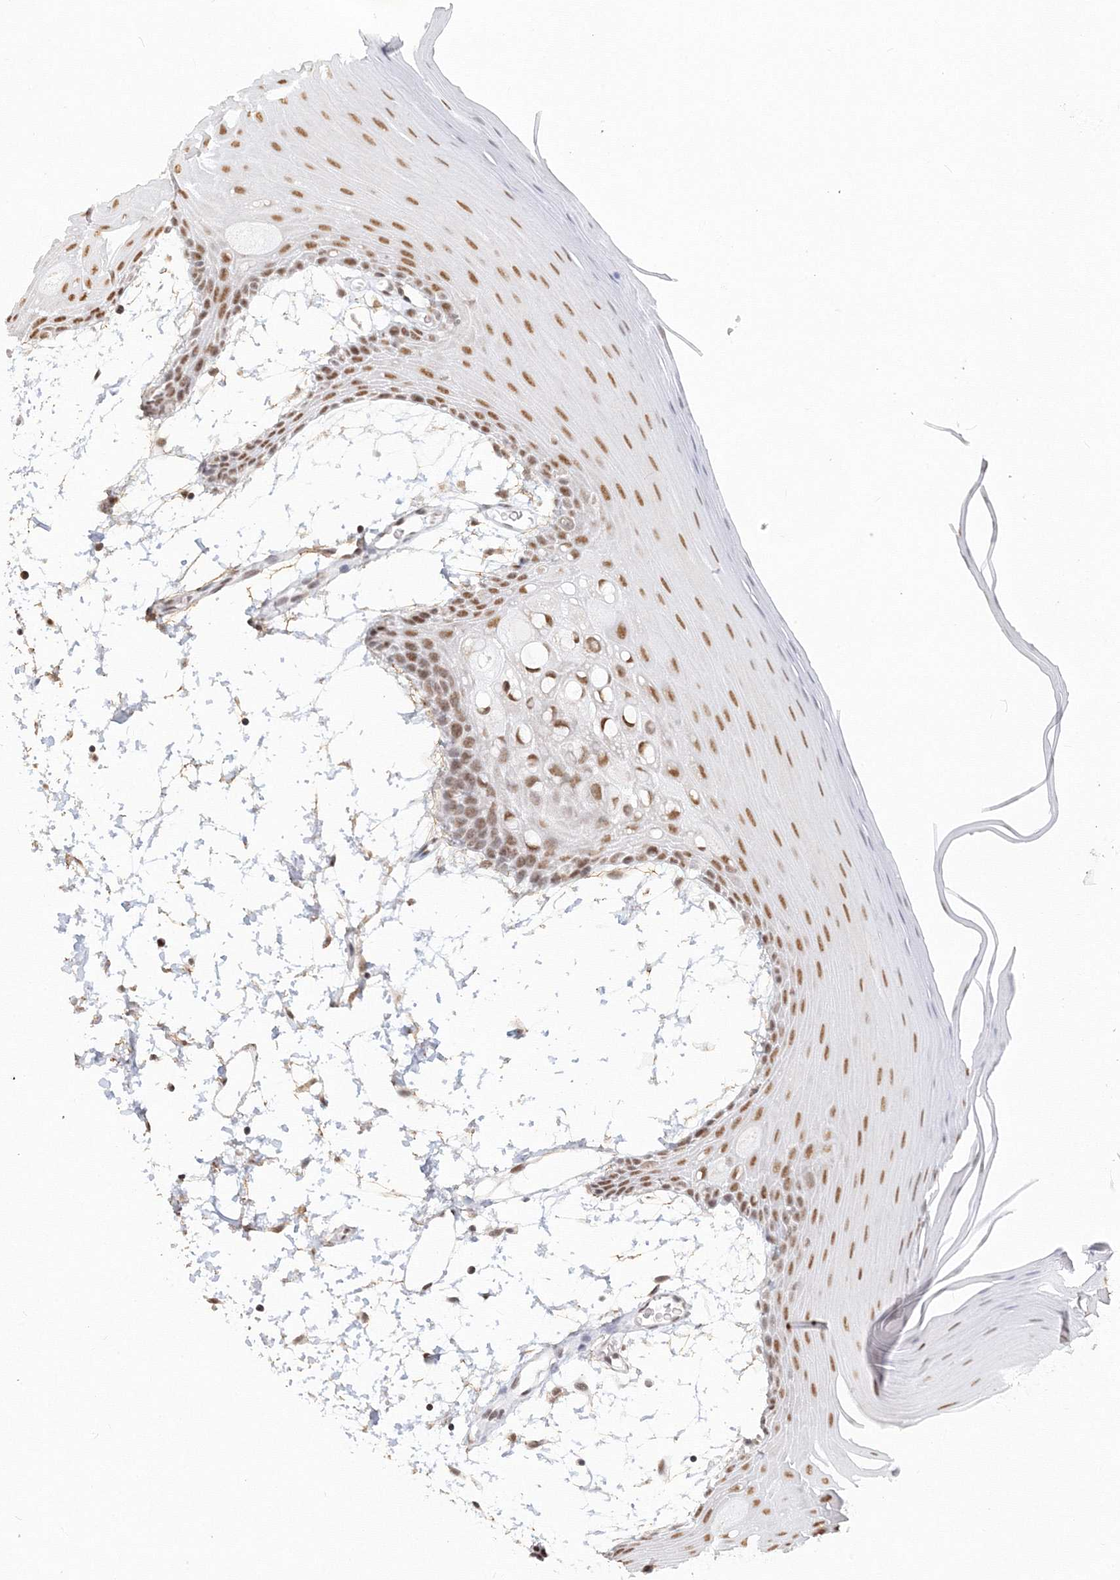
{"staining": {"intensity": "moderate", "quantity": ">75%", "location": "nuclear"}, "tissue": "oral mucosa", "cell_type": "Squamous epithelial cells", "image_type": "normal", "snomed": [{"axis": "morphology", "description": "Normal tissue, NOS"}, {"axis": "topography", "description": "Skeletal muscle"}, {"axis": "topography", "description": "Oral tissue"}, {"axis": "topography", "description": "Salivary gland"}, {"axis": "topography", "description": "Peripheral nerve tissue"}], "caption": "Moderate nuclear staining for a protein is identified in approximately >75% of squamous epithelial cells of benign oral mucosa using IHC.", "gene": "PPP4R2", "patient": {"sex": "male", "age": 54}}